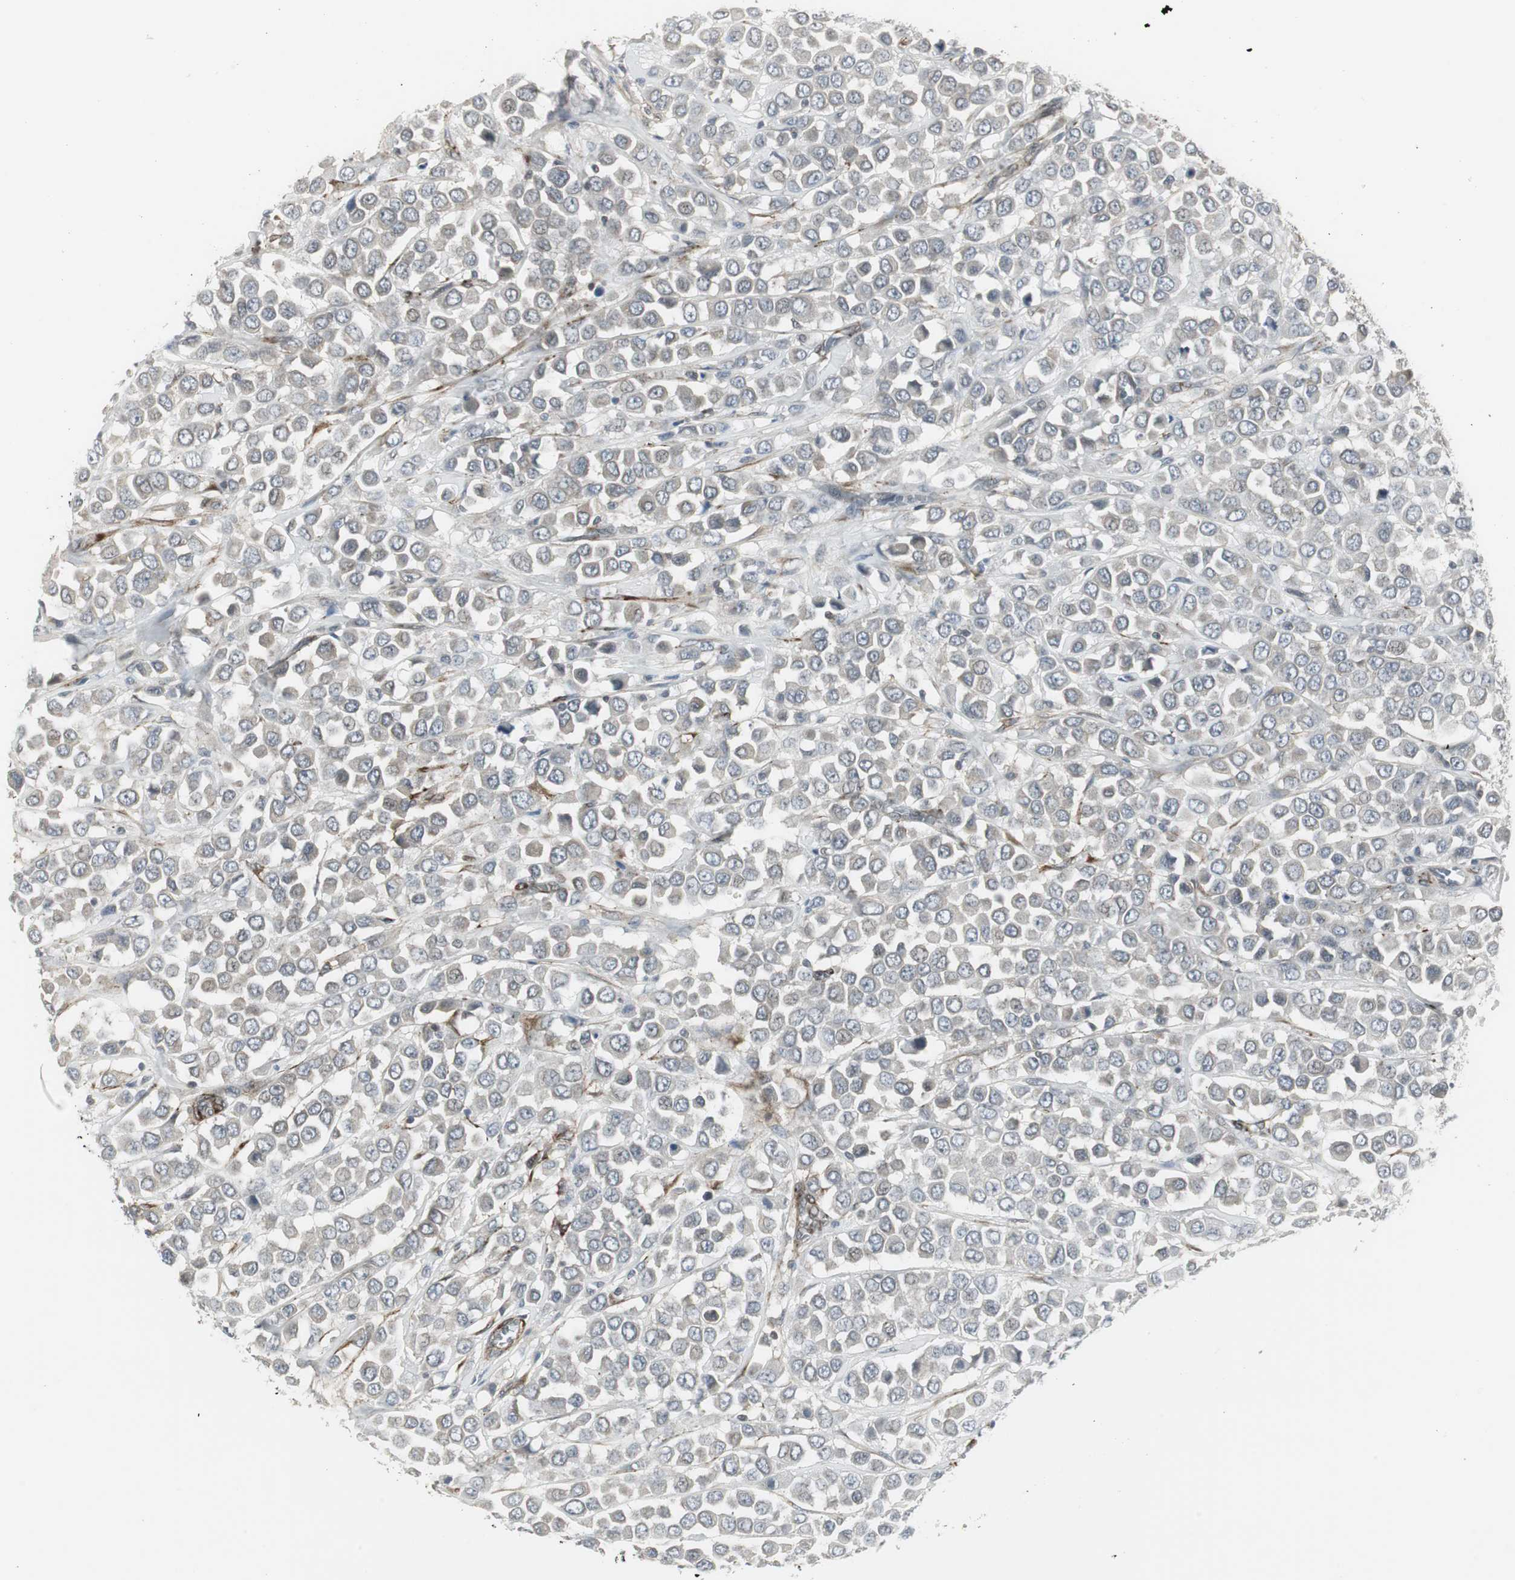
{"staining": {"intensity": "weak", "quantity": "<25%", "location": "cytoplasmic/membranous"}, "tissue": "breast cancer", "cell_type": "Tumor cells", "image_type": "cancer", "snomed": [{"axis": "morphology", "description": "Duct carcinoma"}, {"axis": "topography", "description": "Breast"}], "caption": "Protein analysis of intraductal carcinoma (breast) shows no significant expression in tumor cells.", "gene": "SCYL3", "patient": {"sex": "female", "age": 61}}